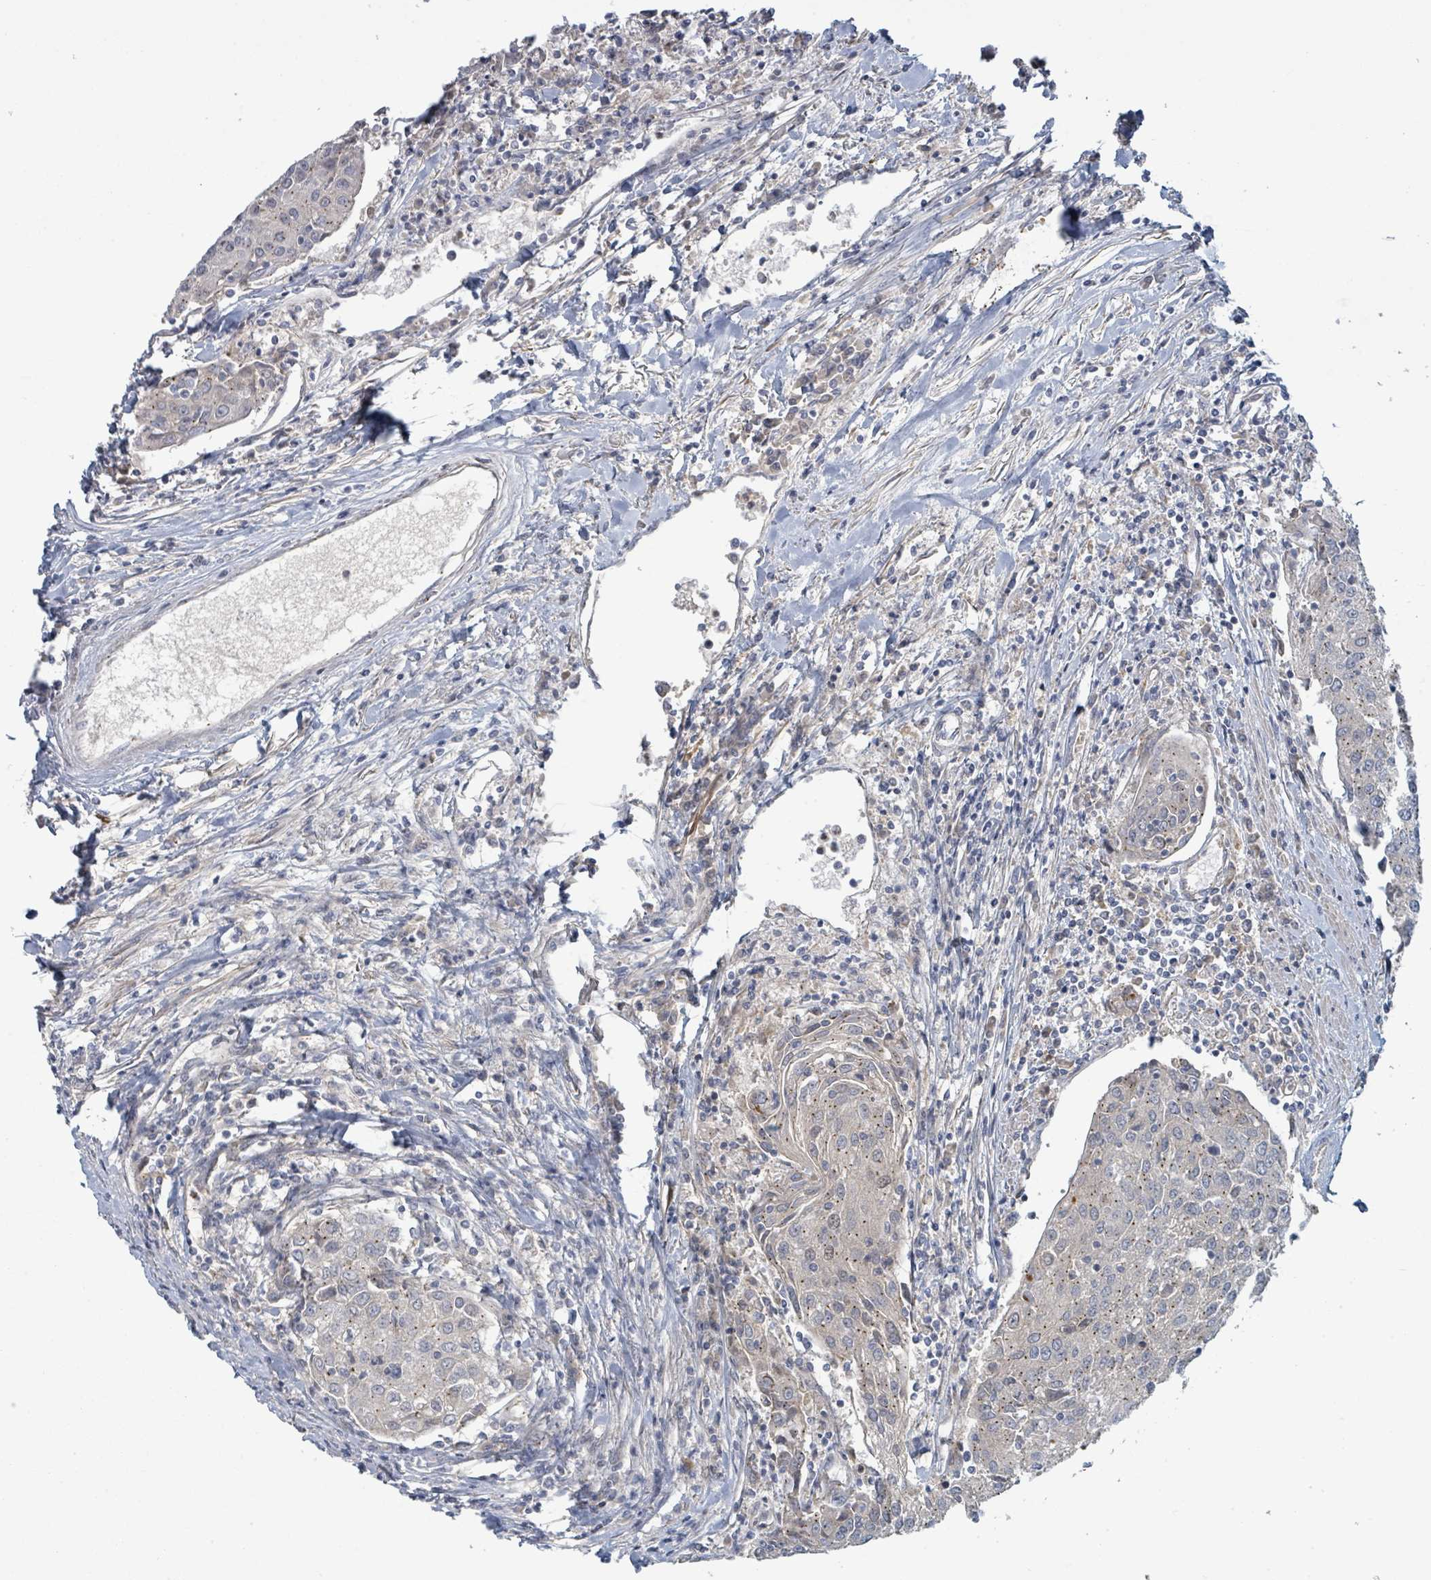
{"staining": {"intensity": "weak", "quantity": "<25%", "location": "cytoplasmic/membranous"}, "tissue": "urothelial cancer", "cell_type": "Tumor cells", "image_type": "cancer", "snomed": [{"axis": "morphology", "description": "Urothelial carcinoma, High grade"}, {"axis": "topography", "description": "Urinary bladder"}], "caption": "Immunohistochemistry (IHC) photomicrograph of human urothelial cancer stained for a protein (brown), which displays no positivity in tumor cells.", "gene": "COL5A3", "patient": {"sex": "female", "age": 85}}